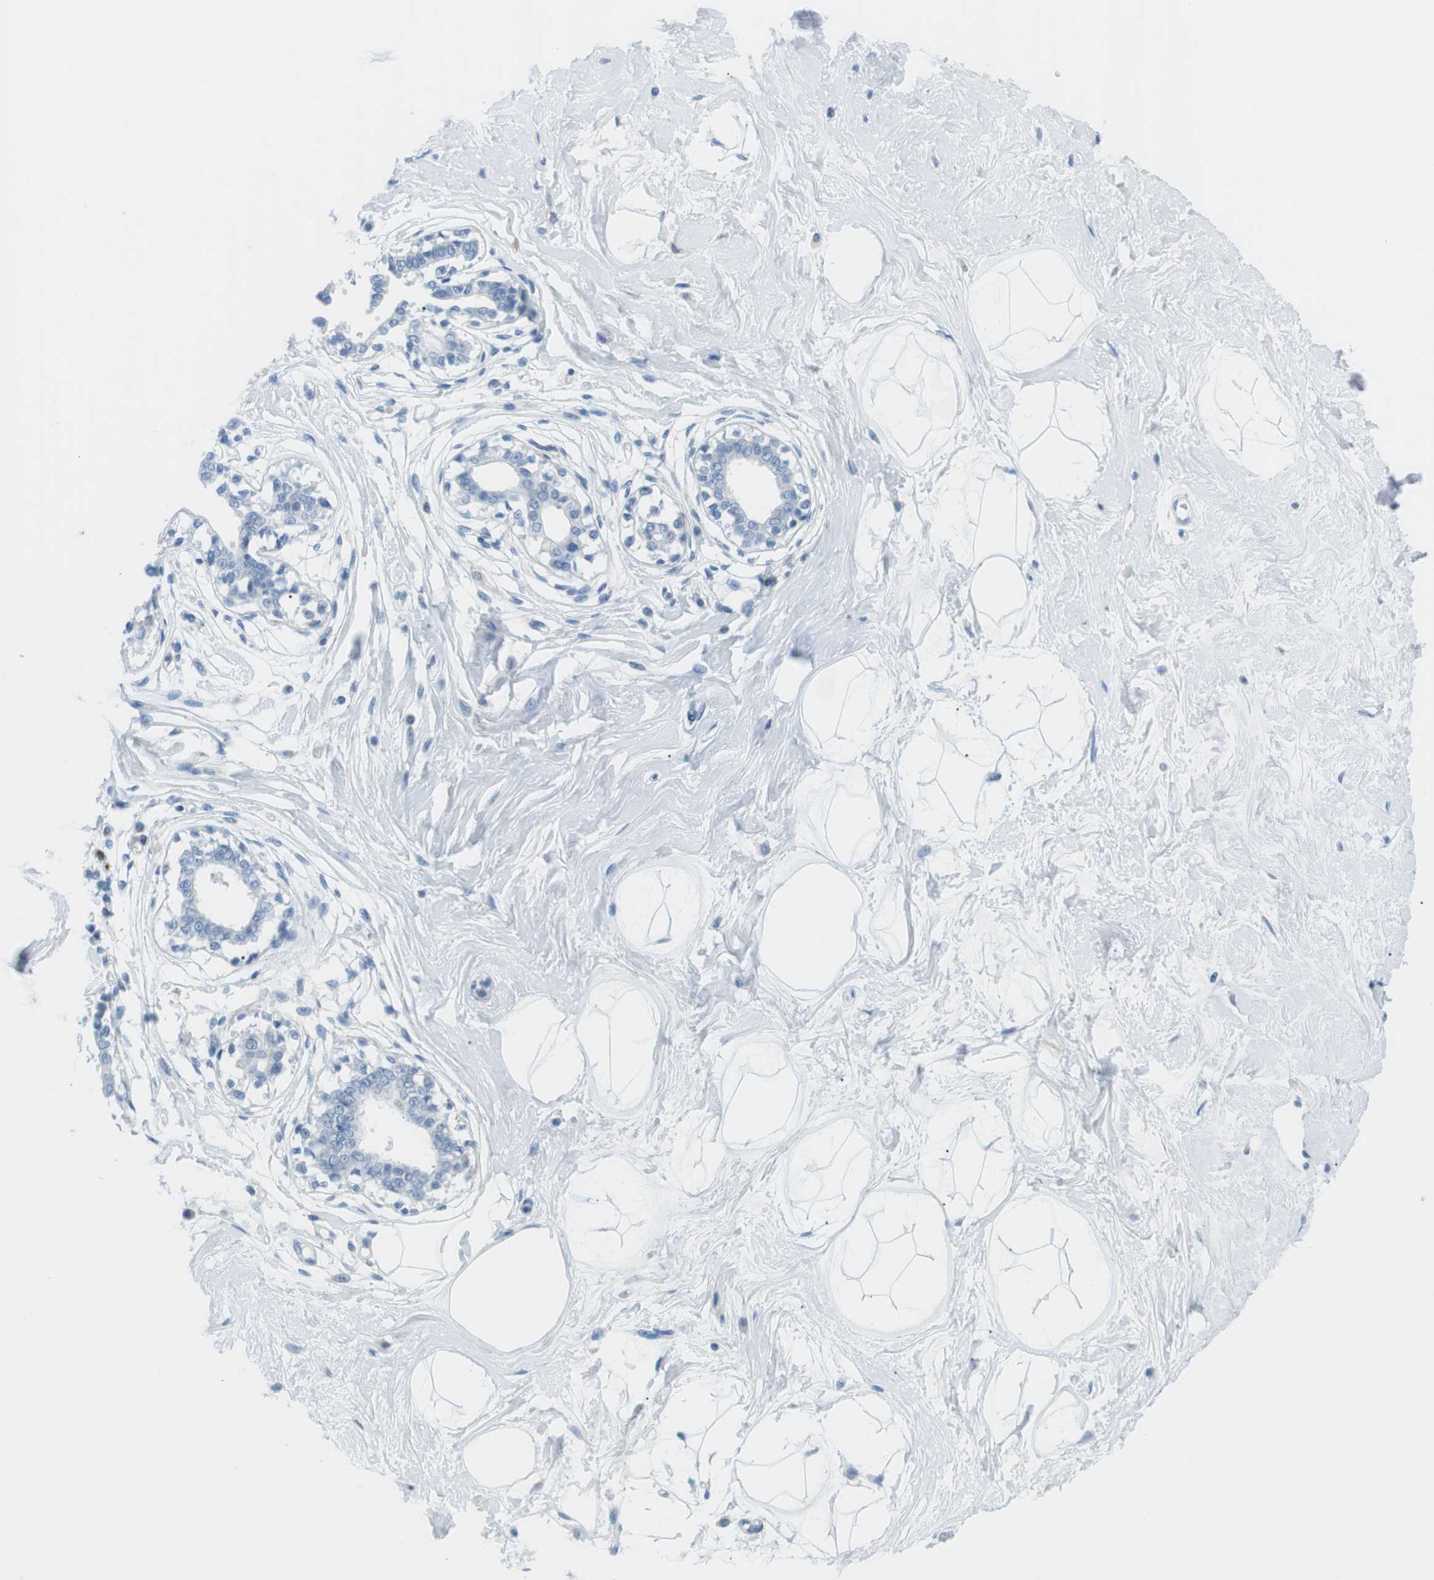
{"staining": {"intensity": "negative", "quantity": "none", "location": "none"}, "tissue": "breast", "cell_type": "Adipocytes", "image_type": "normal", "snomed": [{"axis": "morphology", "description": "Normal tissue, NOS"}, {"axis": "topography", "description": "Breast"}], "caption": "Image shows no significant protein positivity in adipocytes of unremarkable breast. The staining was performed using DAB to visualize the protein expression in brown, while the nuclei were stained in blue with hematoxylin (Magnification: 20x).", "gene": "TNFRSF4", "patient": {"sex": "female", "age": 45}}